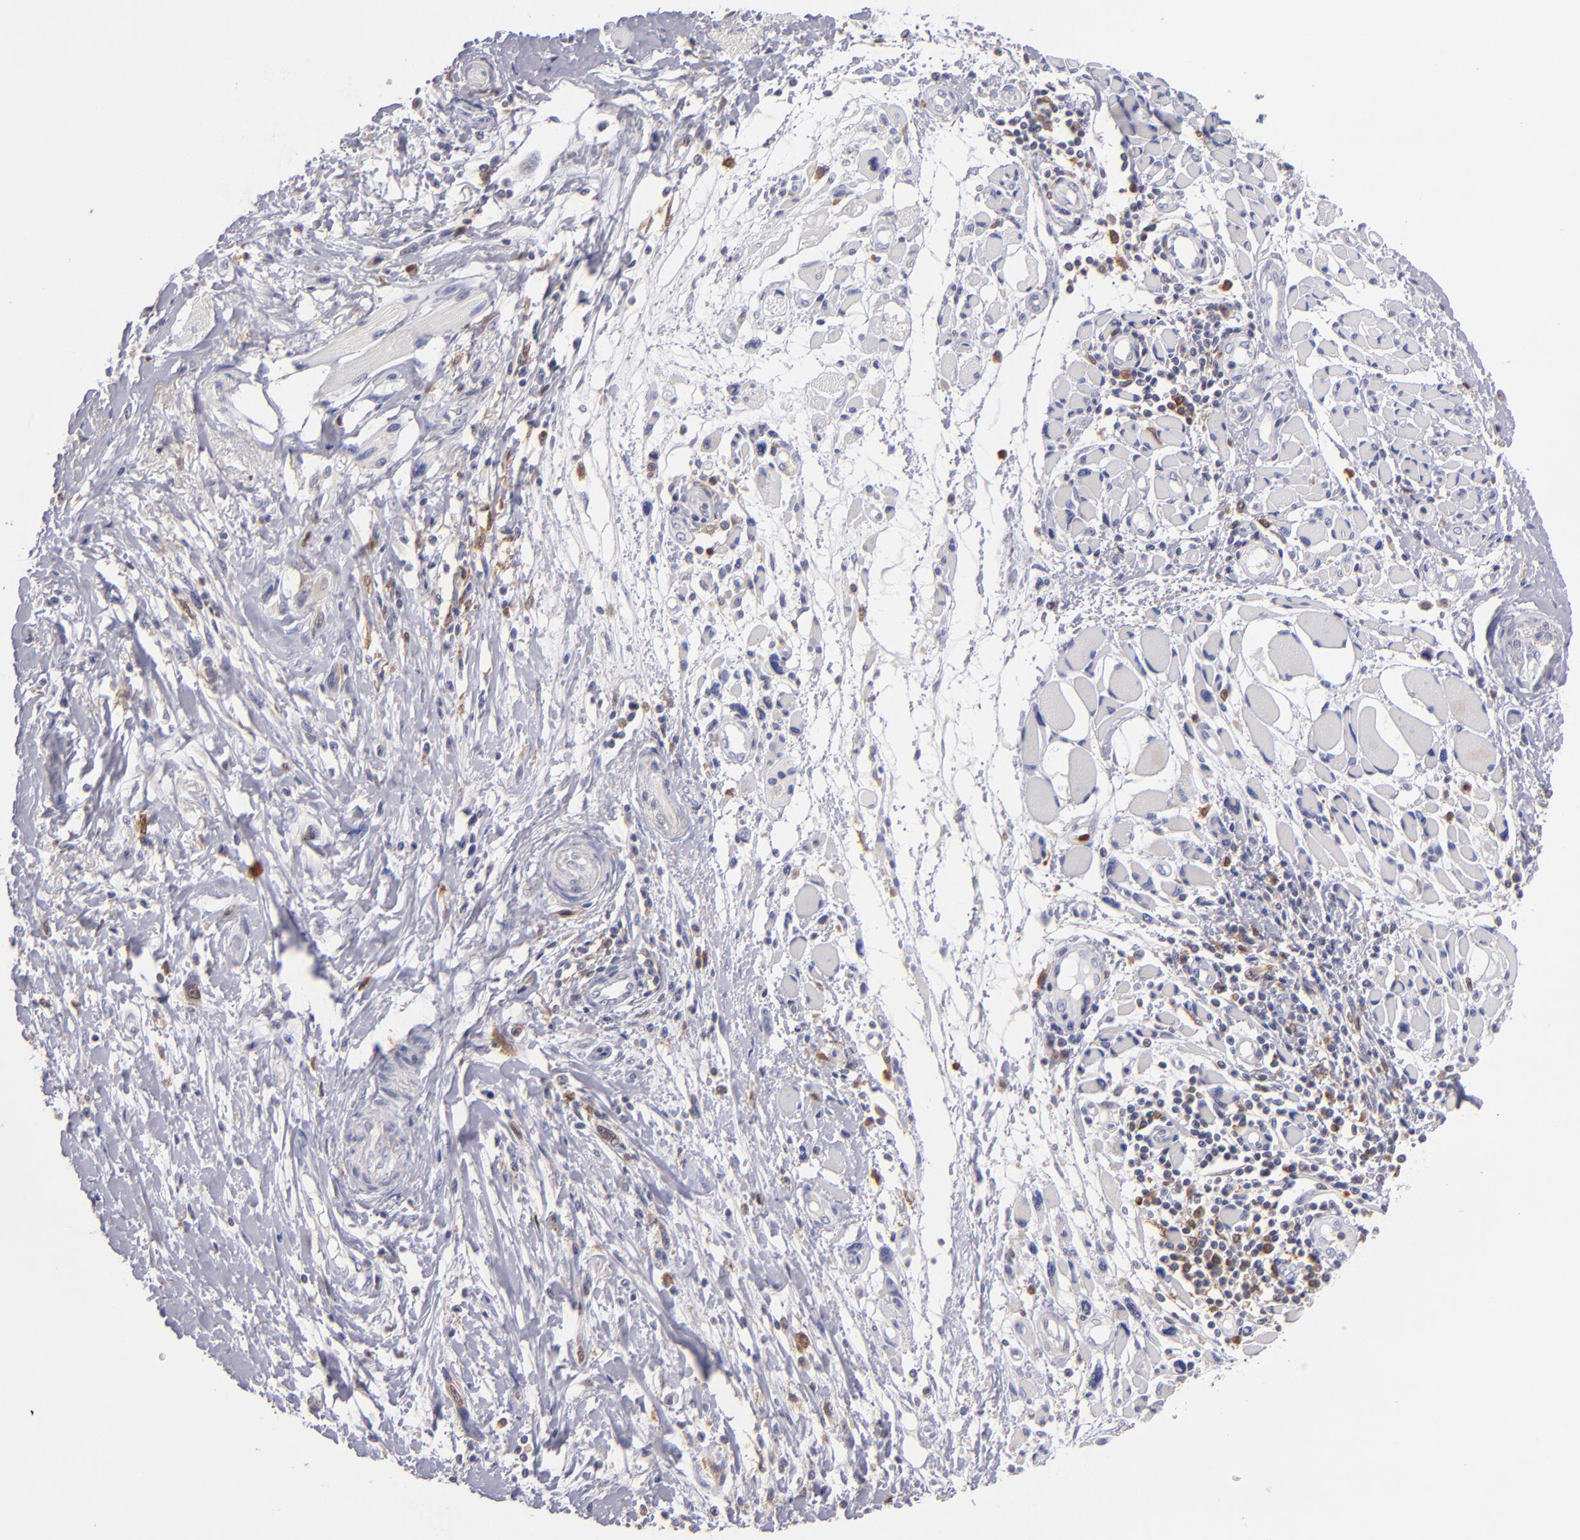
{"staining": {"intensity": "negative", "quantity": "none", "location": "none"}, "tissue": "melanoma", "cell_type": "Tumor cells", "image_type": "cancer", "snomed": [{"axis": "morphology", "description": "Malignant melanoma, NOS"}, {"axis": "topography", "description": "Skin"}], "caption": "DAB immunohistochemical staining of melanoma demonstrates no significant expression in tumor cells.", "gene": "PRKCD", "patient": {"sex": "male", "age": 91}}